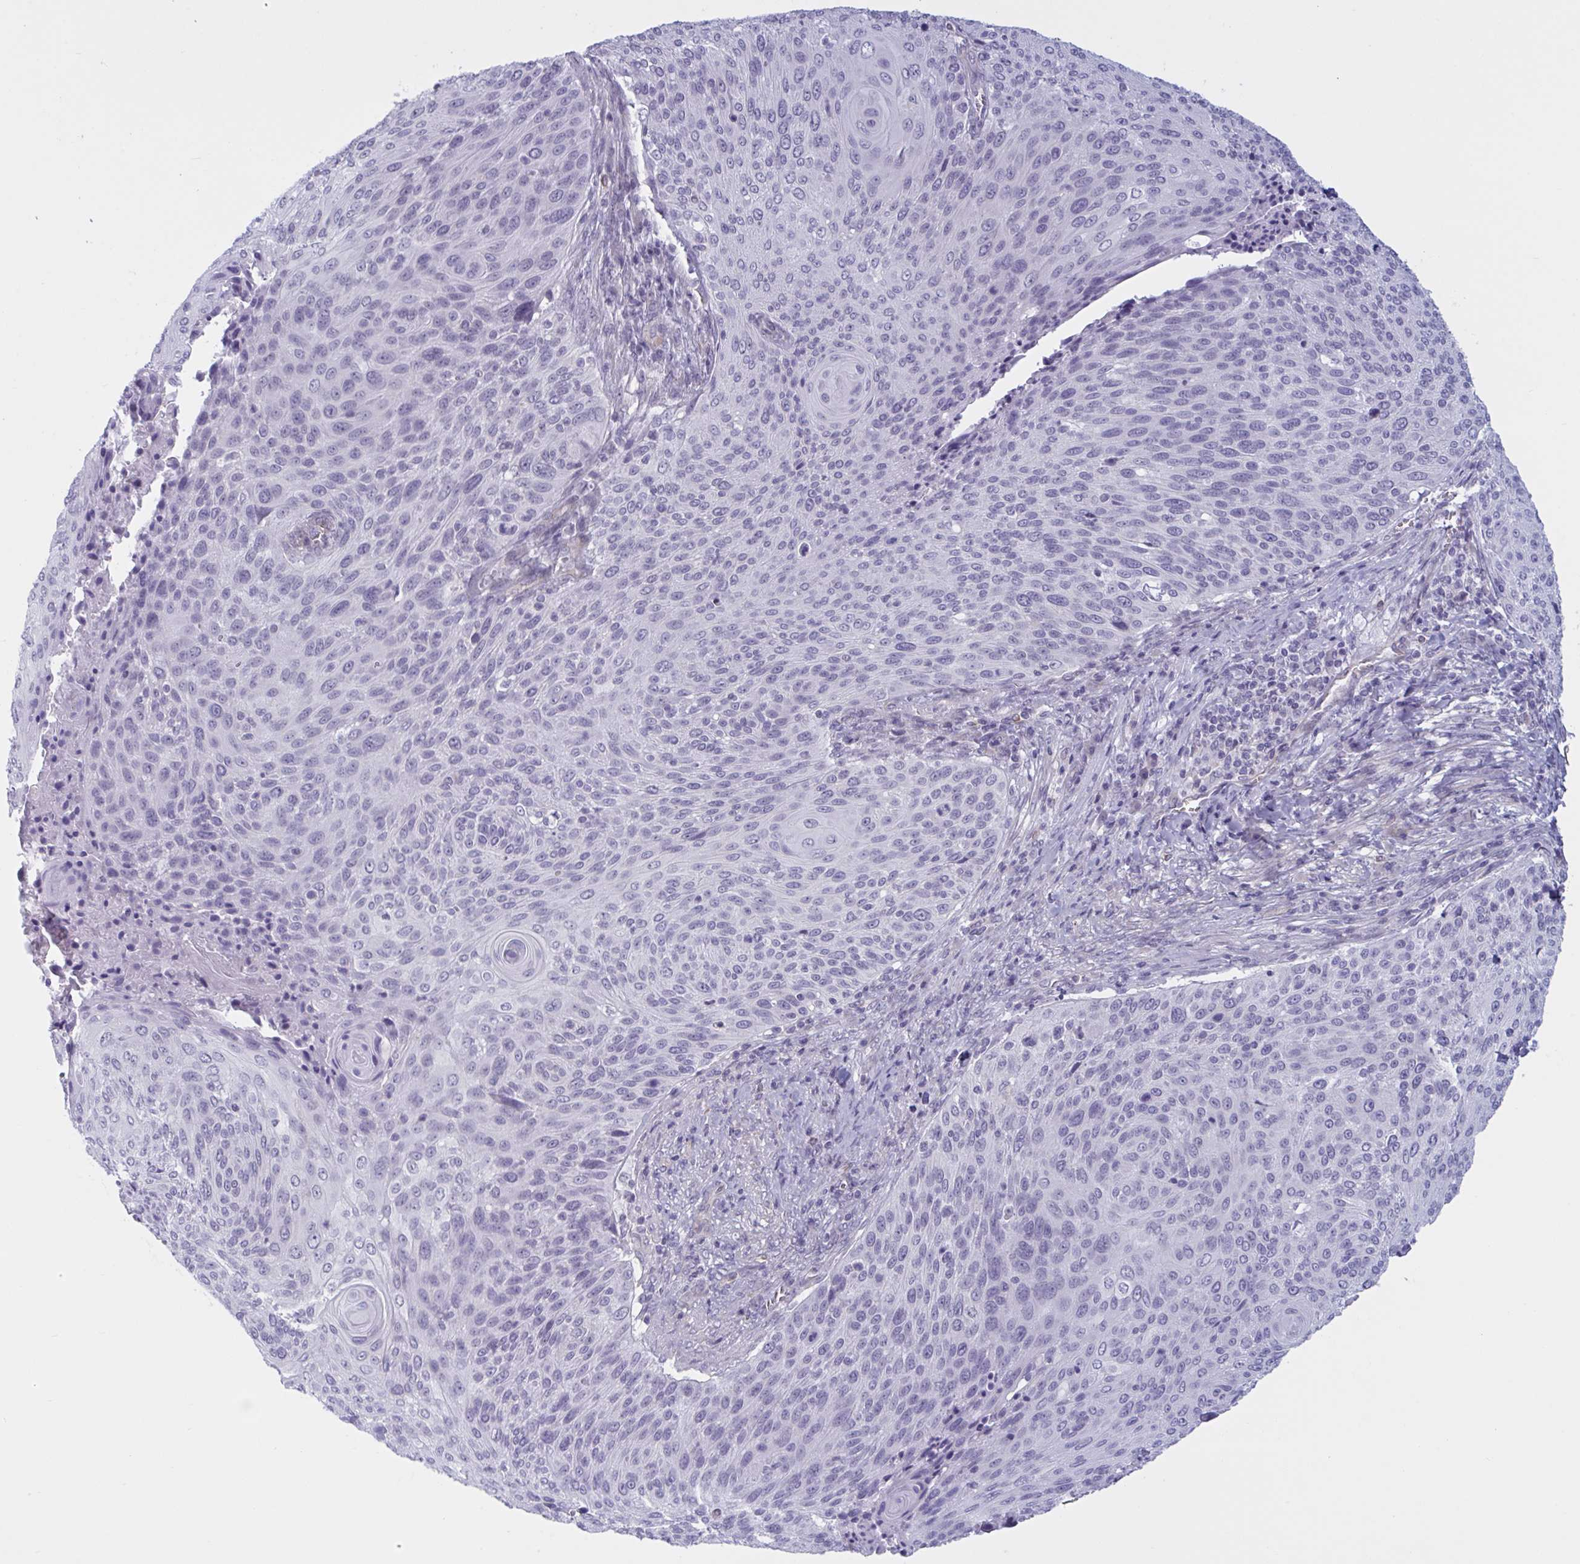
{"staining": {"intensity": "negative", "quantity": "none", "location": "none"}, "tissue": "cervical cancer", "cell_type": "Tumor cells", "image_type": "cancer", "snomed": [{"axis": "morphology", "description": "Squamous cell carcinoma, NOS"}, {"axis": "topography", "description": "Cervix"}], "caption": "Photomicrograph shows no significant protein staining in tumor cells of cervical cancer.", "gene": "OR1L3", "patient": {"sex": "female", "age": 31}}